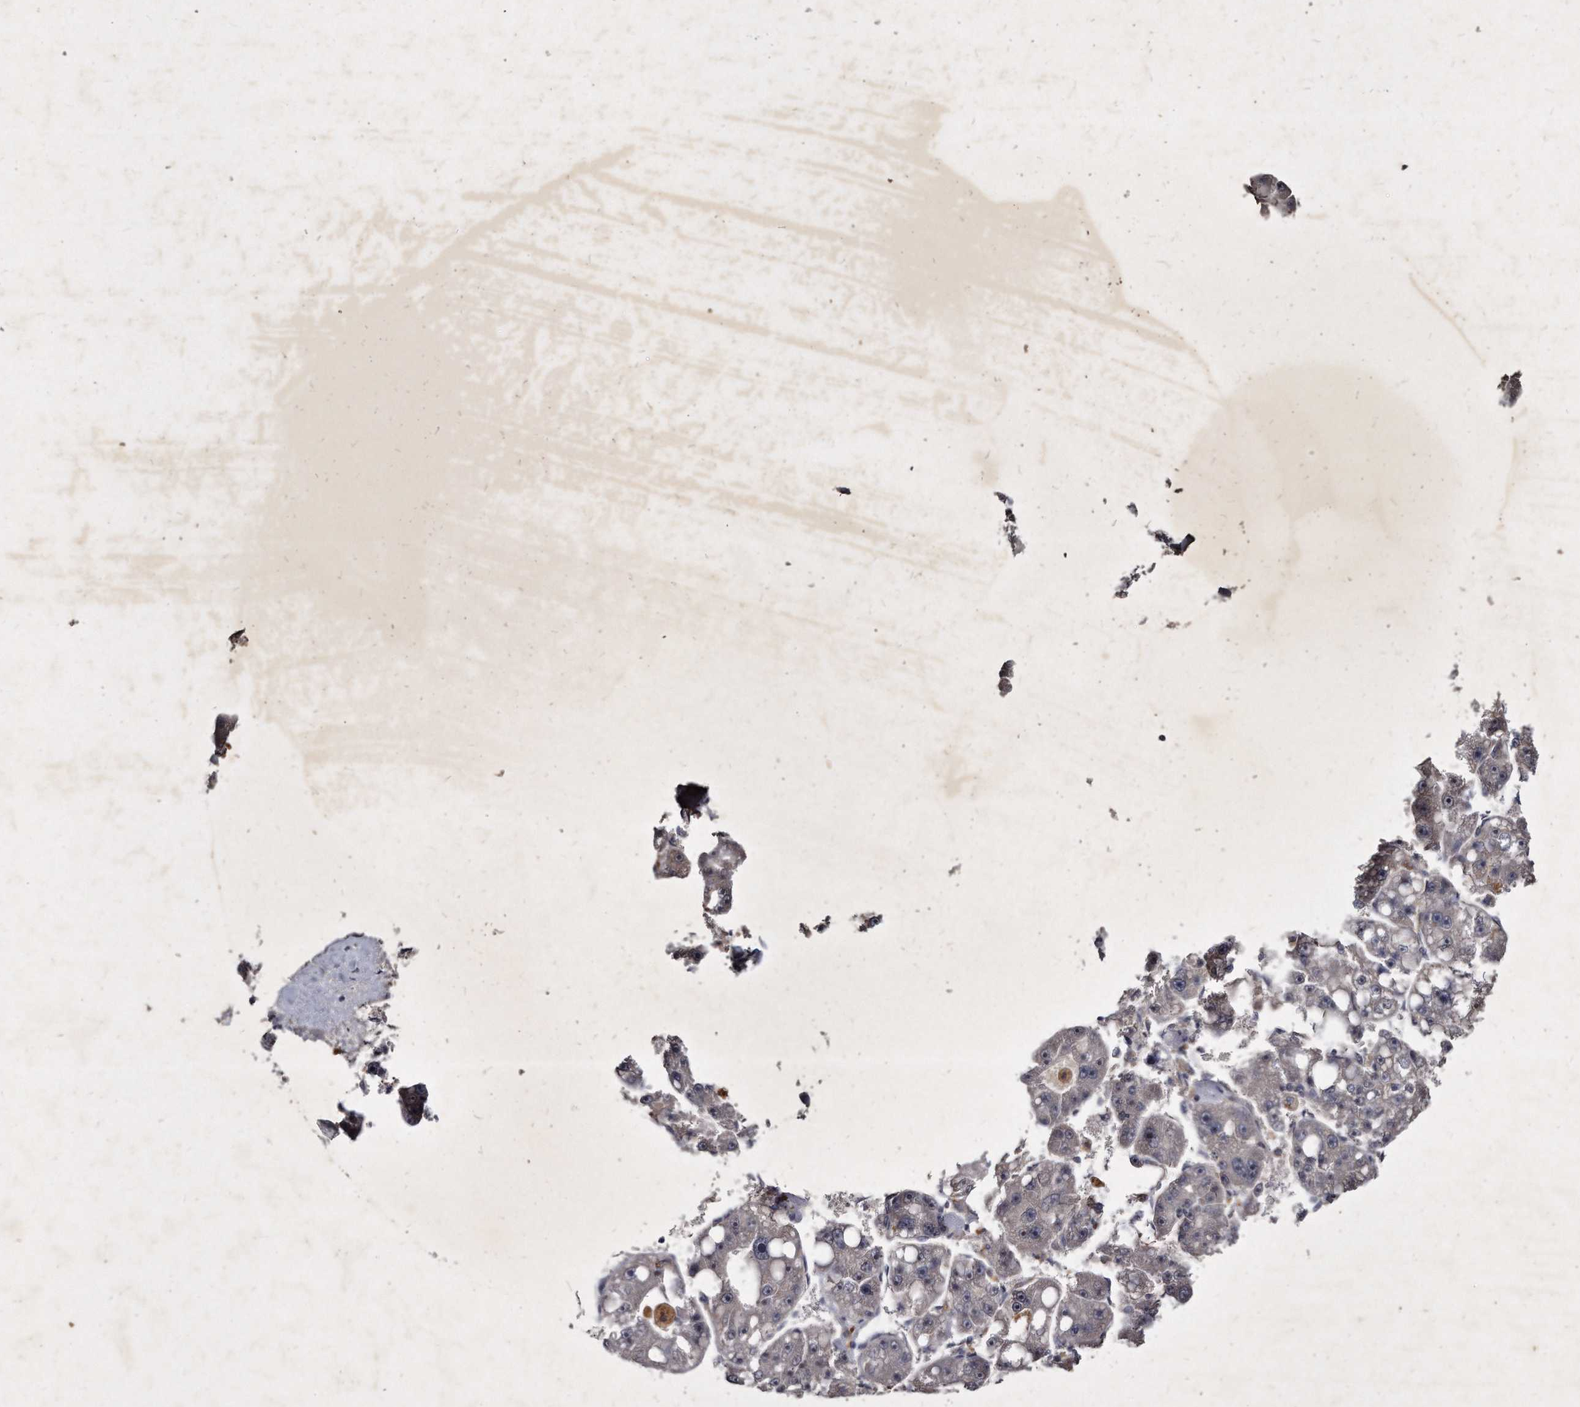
{"staining": {"intensity": "negative", "quantity": "none", "location": "none"}, "tissue": "liver cancer", "cell_type": "Tumor cells", "image_type": "cancer", "snomed": [{"axis": "morphology", "description": "Carcinoma, Hepatocellular, NOS"}, {"axis": "topography", "description": "Liver"}], "caption": "Liver cancer (hepatocellular carcinoma) was stained to show a protein in brown. There is no significant staining in tumor cells. Brightfield microscopy of immunohistochemistry (IHC) stained with DAB (brown) and hematoxylin (blue), captured at high magnification.", "gene": "KLHDC3", "patient": {"sex": "female", "age": 61}}